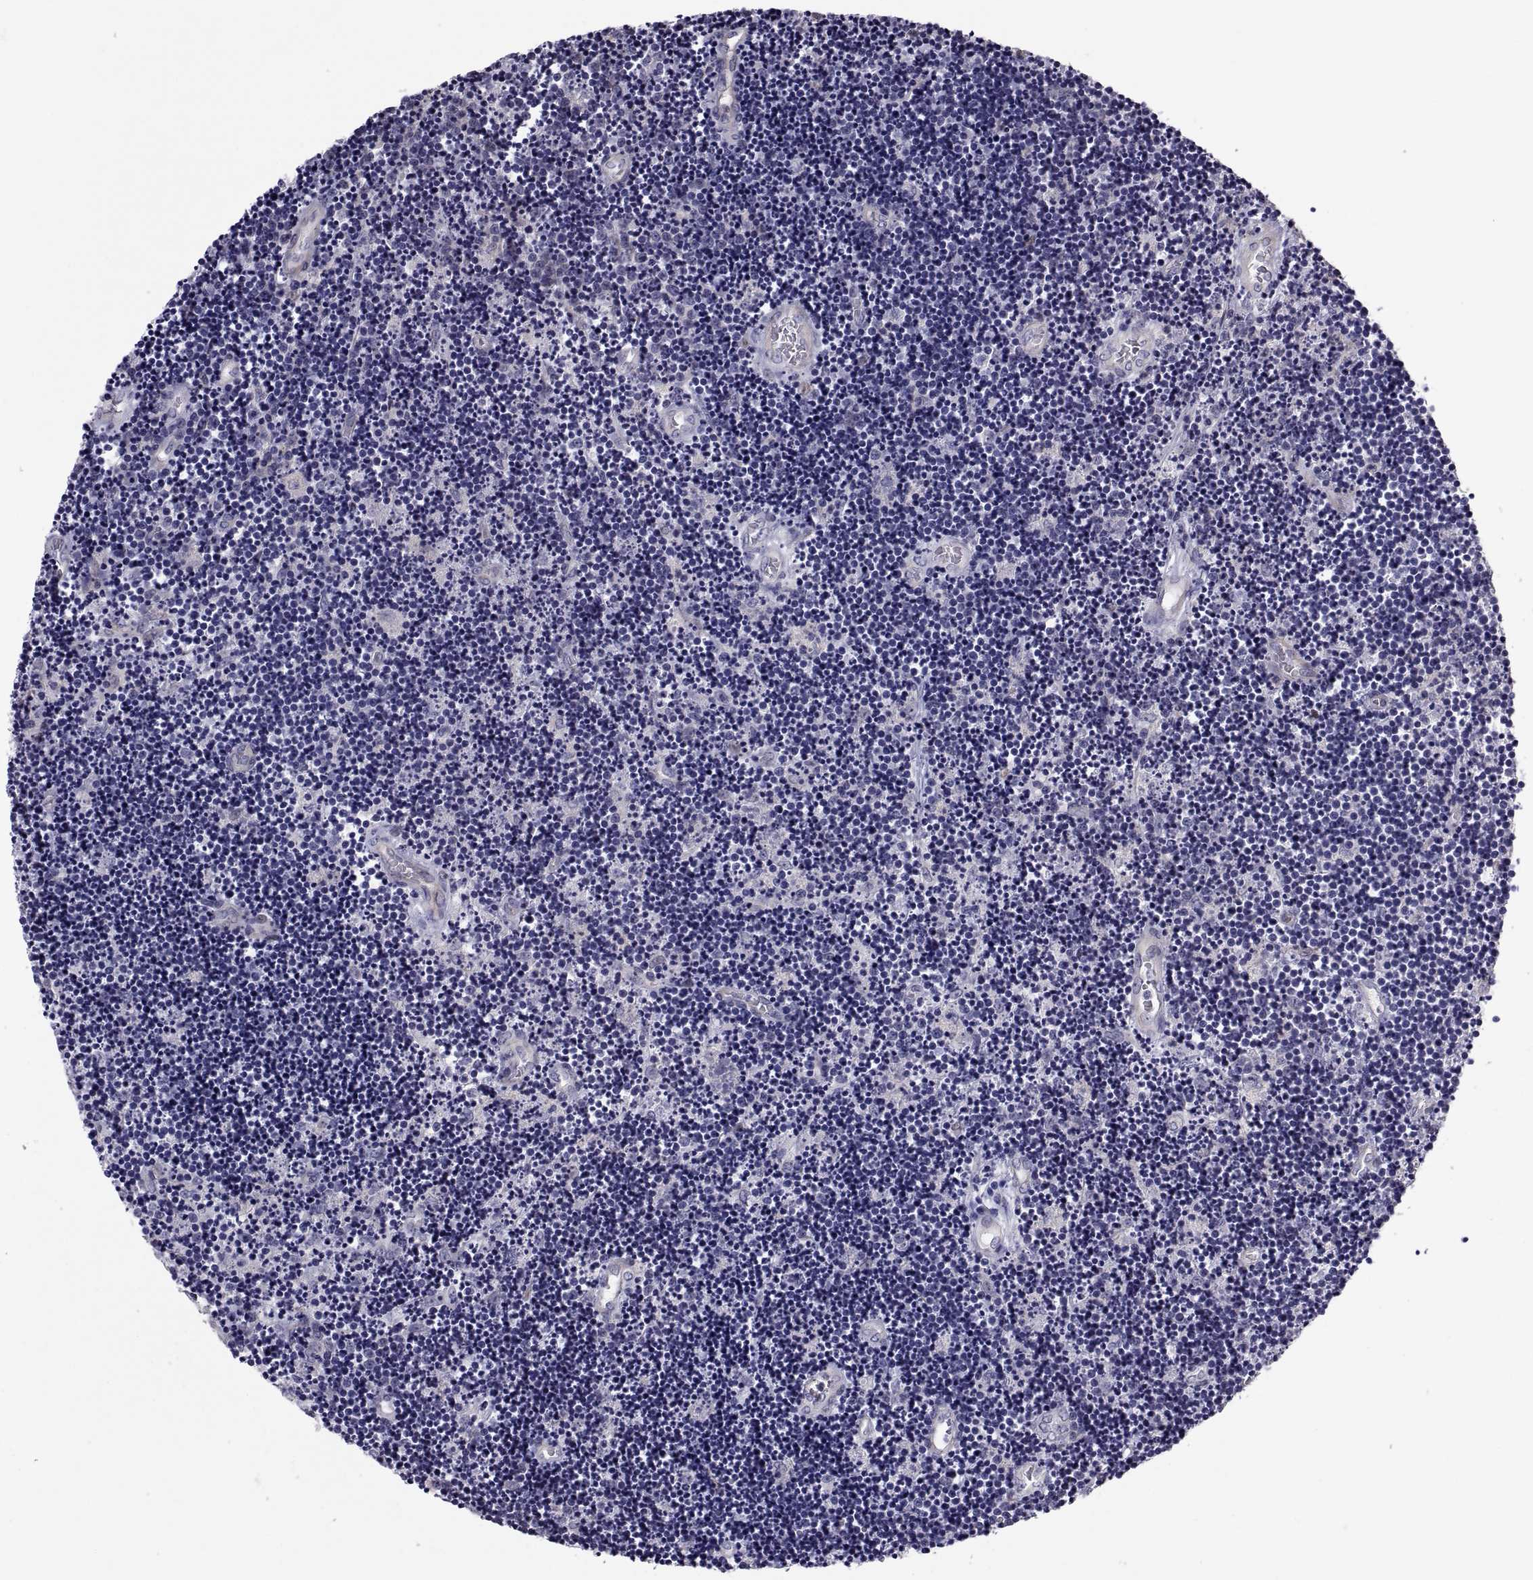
{"staining": {"intensity": "negative", "quantity": "none", "location": "none"}, "tissue": "lymphoma", "cell_type": "Tumor cells", "image_type": "cancer", "snomed": [{"axis": "morphology", "description": "Malignant lymphoma, non-Hodgkin's type, Low grade"}, {"axis": "topography", "description": "Brain"}], "caption": "A high-resolution micrograph shows immunohistochemistry (IHC) staining of lymphoma, which reveals no significant expression in tumor cells.", "gene": "ANO1", "patient": {"sex": "female", "age": 66}}